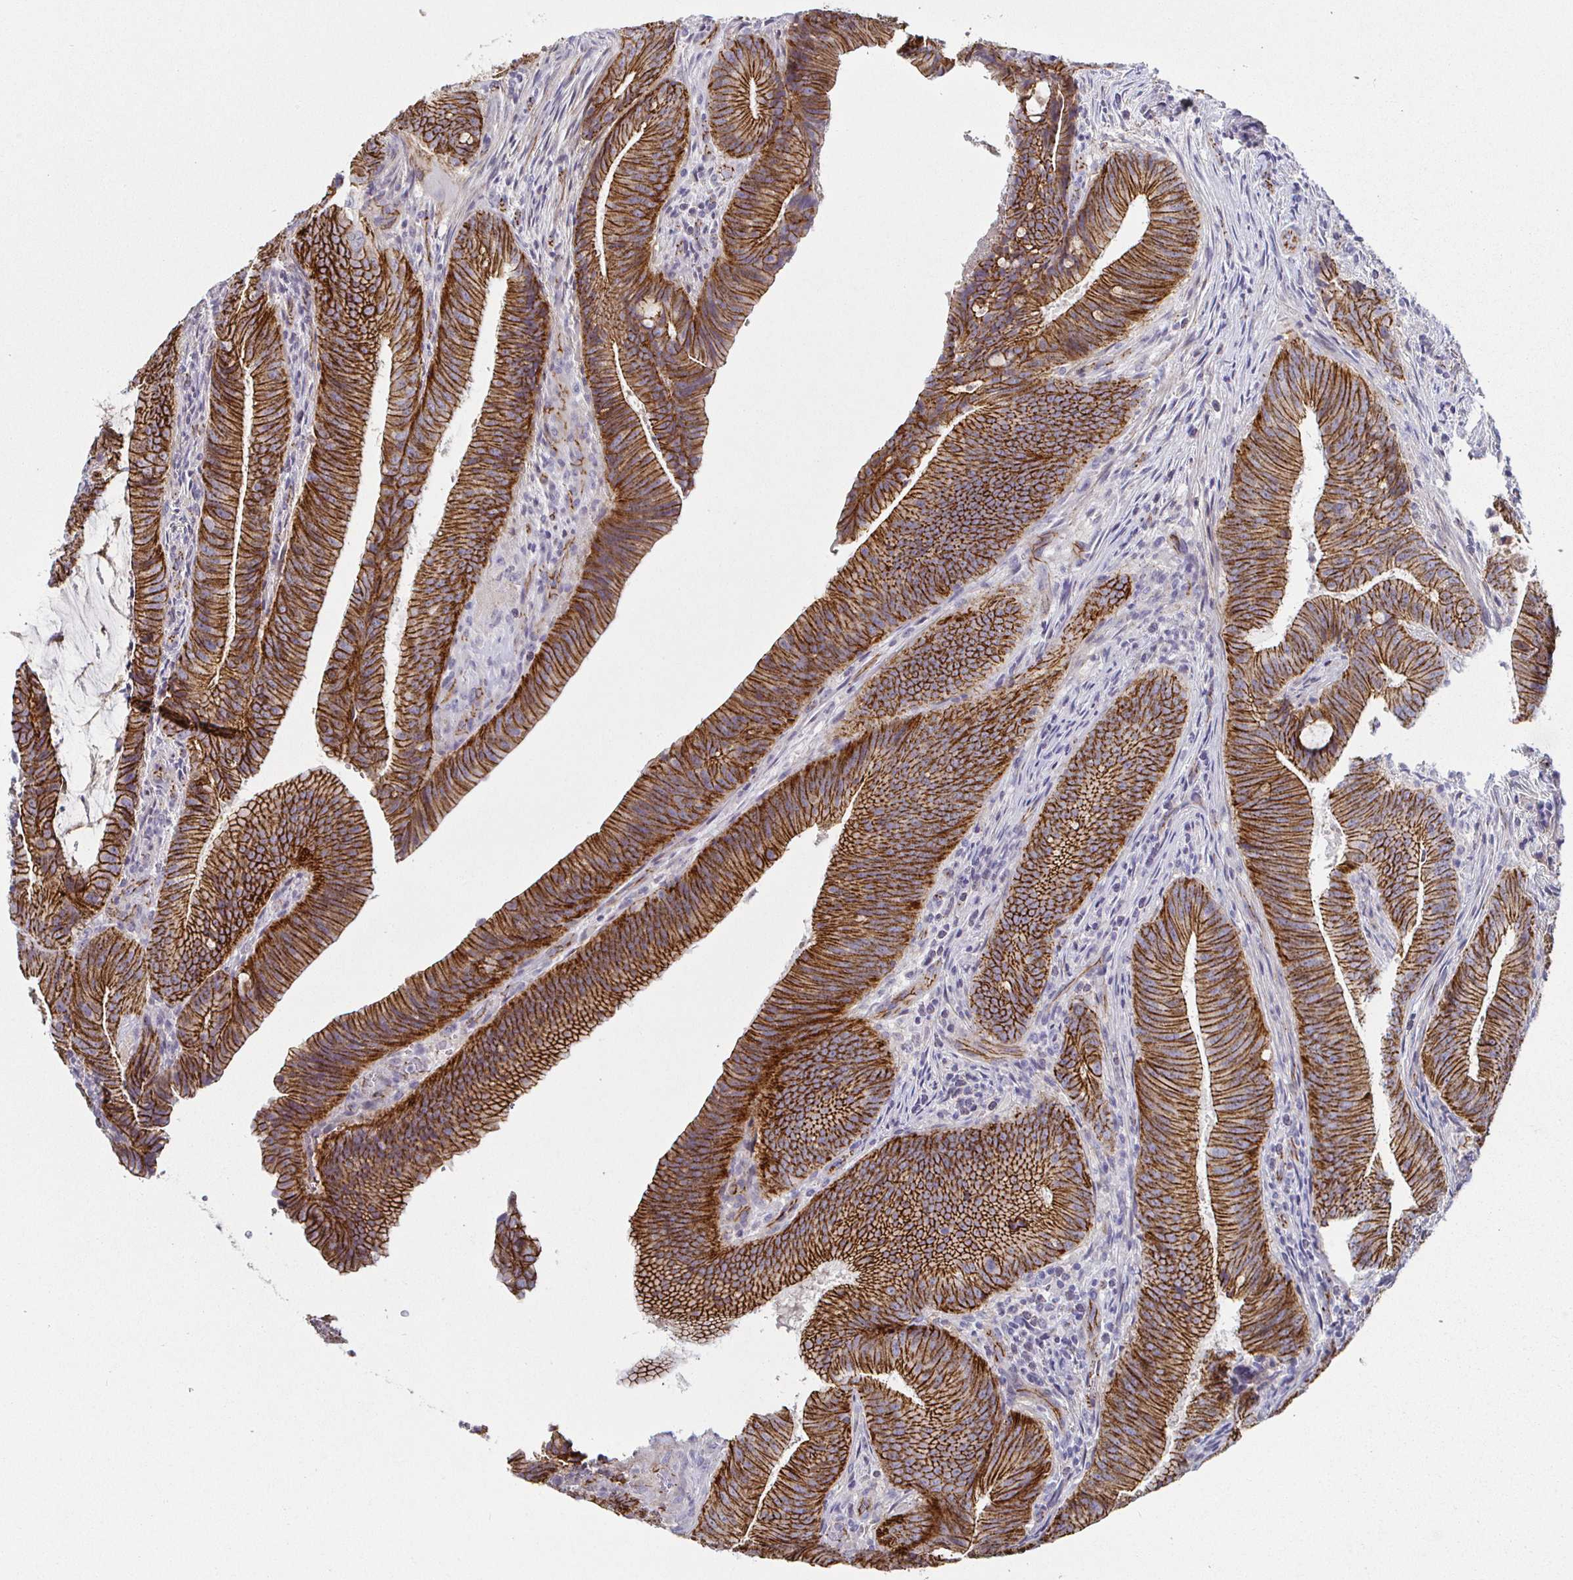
{"staining": {"intensity": "strong", "quantity": ">75%", "location": "cytoplasmic/membranous"}, "tissue": "colorectal cancer", "cell_type": "Tumor cells", "image_type": "cancer", "snomed": [{"axis": "morphology", "description": "Adenocarcinoma, NOS"}, {"axis": "topography", "description": "Colon"}], "caption": "The histopathology image shows a brown stain indicating the presence of a protein in the cytoplasmic/membranous of tumor cells in adenocarcinoma (colorectal).", "gene": "PIWIL3", "patient": {"sex": "female", "age": 43}}